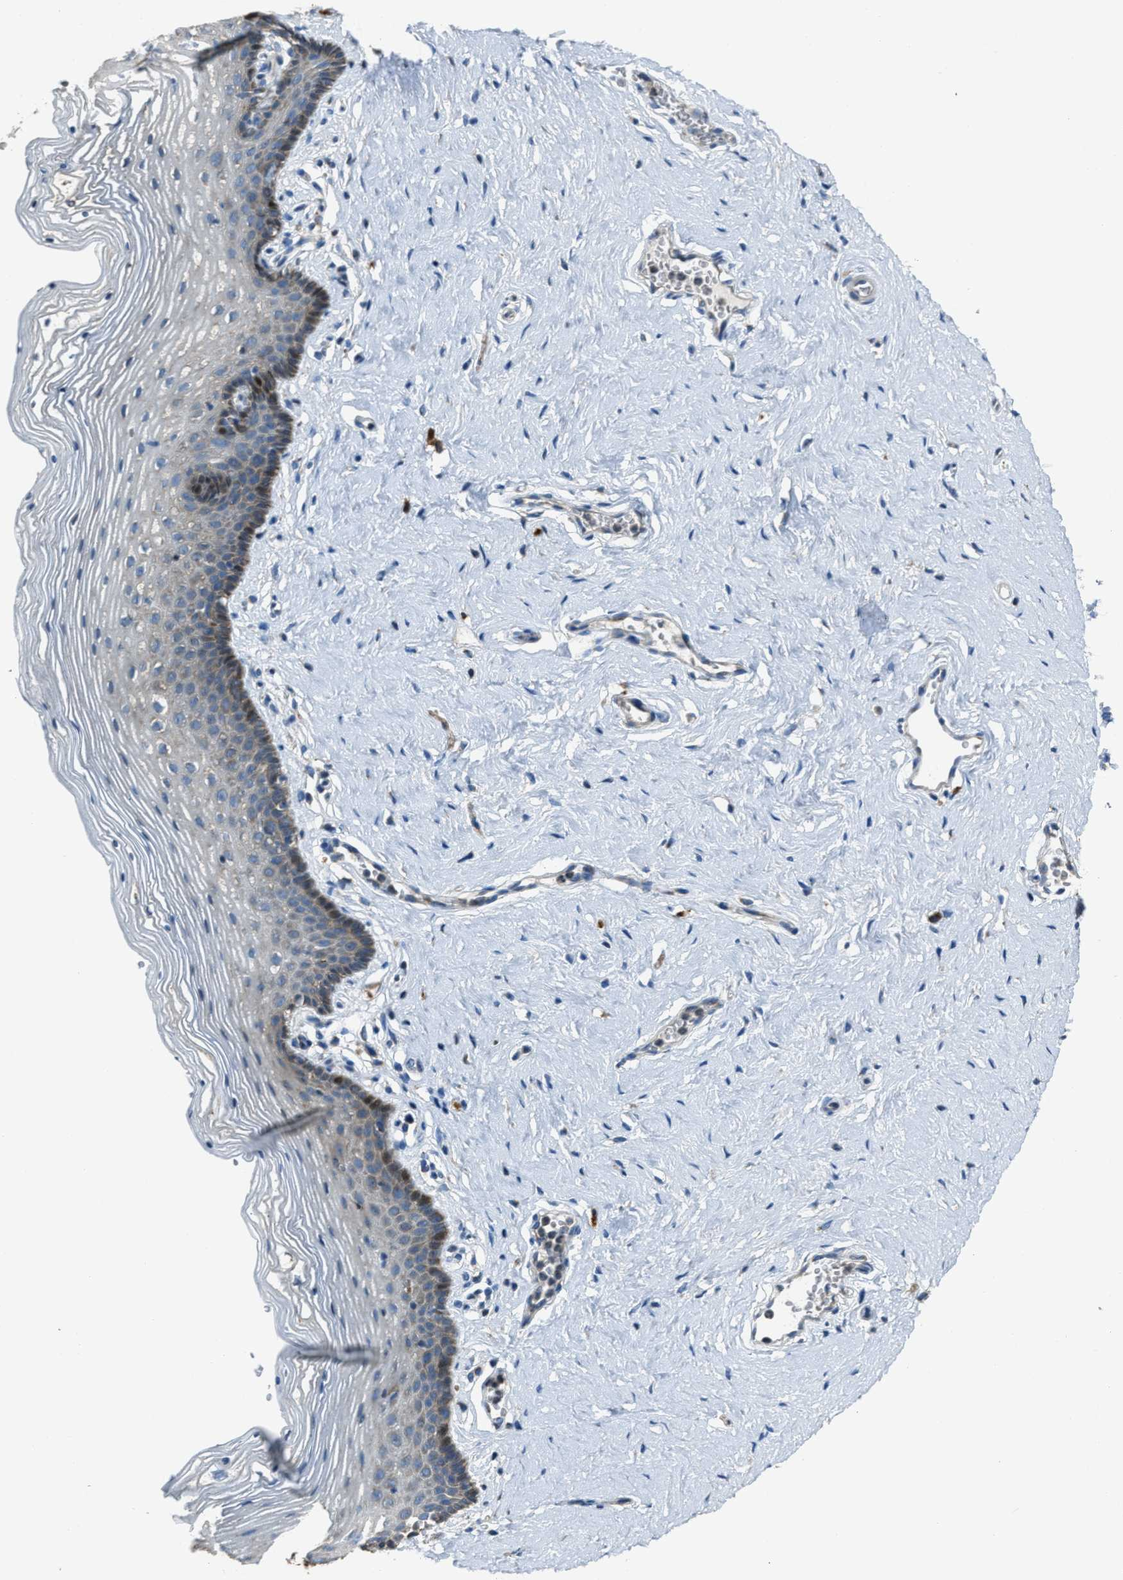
{"staining": {"intensity": "weak", "quantity": "<25%", "location": "cytoplasmic/membranous"}, "tissue": "vagina", "cell_type": "Squamous epithelial cells", "image_type": "normal", "snomed": [{"axis": "morphology", "description": "Normal tissue, NOS"}, {"axis": "topography", "description": "Vagina"}], "caption": "Photomicrograph shows no protein staining in squamous epithelial cells of benign vagina. The staining was performed using DAB to visualize the protein expression in brown, while the nuclei were stained in blue with hematoxylin (Magnification: 20x).", "gene": "SLC25A11", "patient": {"sex": "female", "age": 32}}